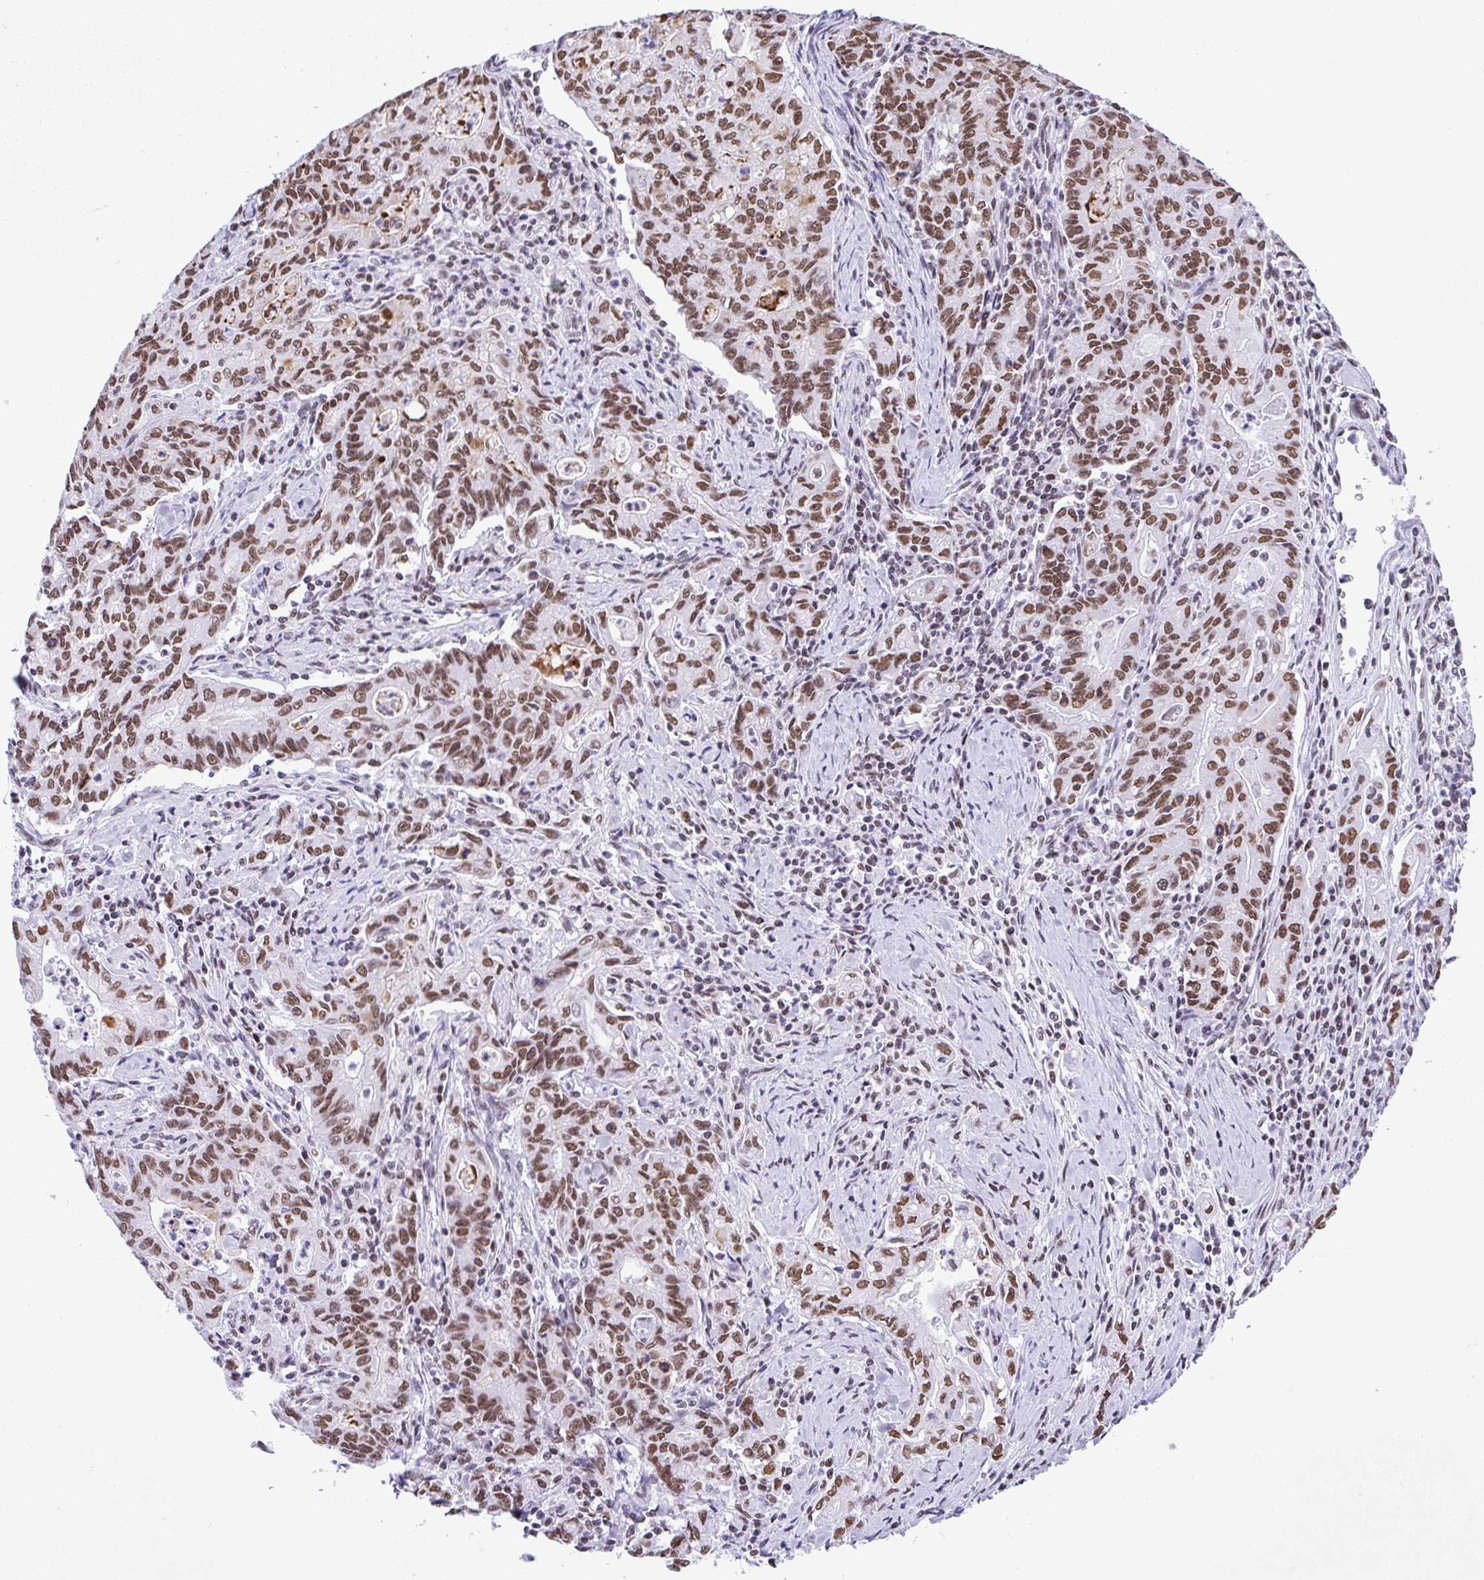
{"staining": {"intensity": "moderate", "quantity": ">75%", "location": "nuclear"}, "tissue": "stomach cancer", "cell_type": "Tumor cells", "image_type": "cancer", "snomed": [{"axis": "morphology", "description": "Adenocarcinoma, NOS"}, {"axis": "topography", "description": "Stomach, upper"}], "caption": "An image showing moderate nuclear expression in about >75% of tumor cells in adenocarcinoma (stomach), as visualized by brown immunohistochemical staining.", "gene": "DDX52", "patient": {"sex": "female", "age": 79}}